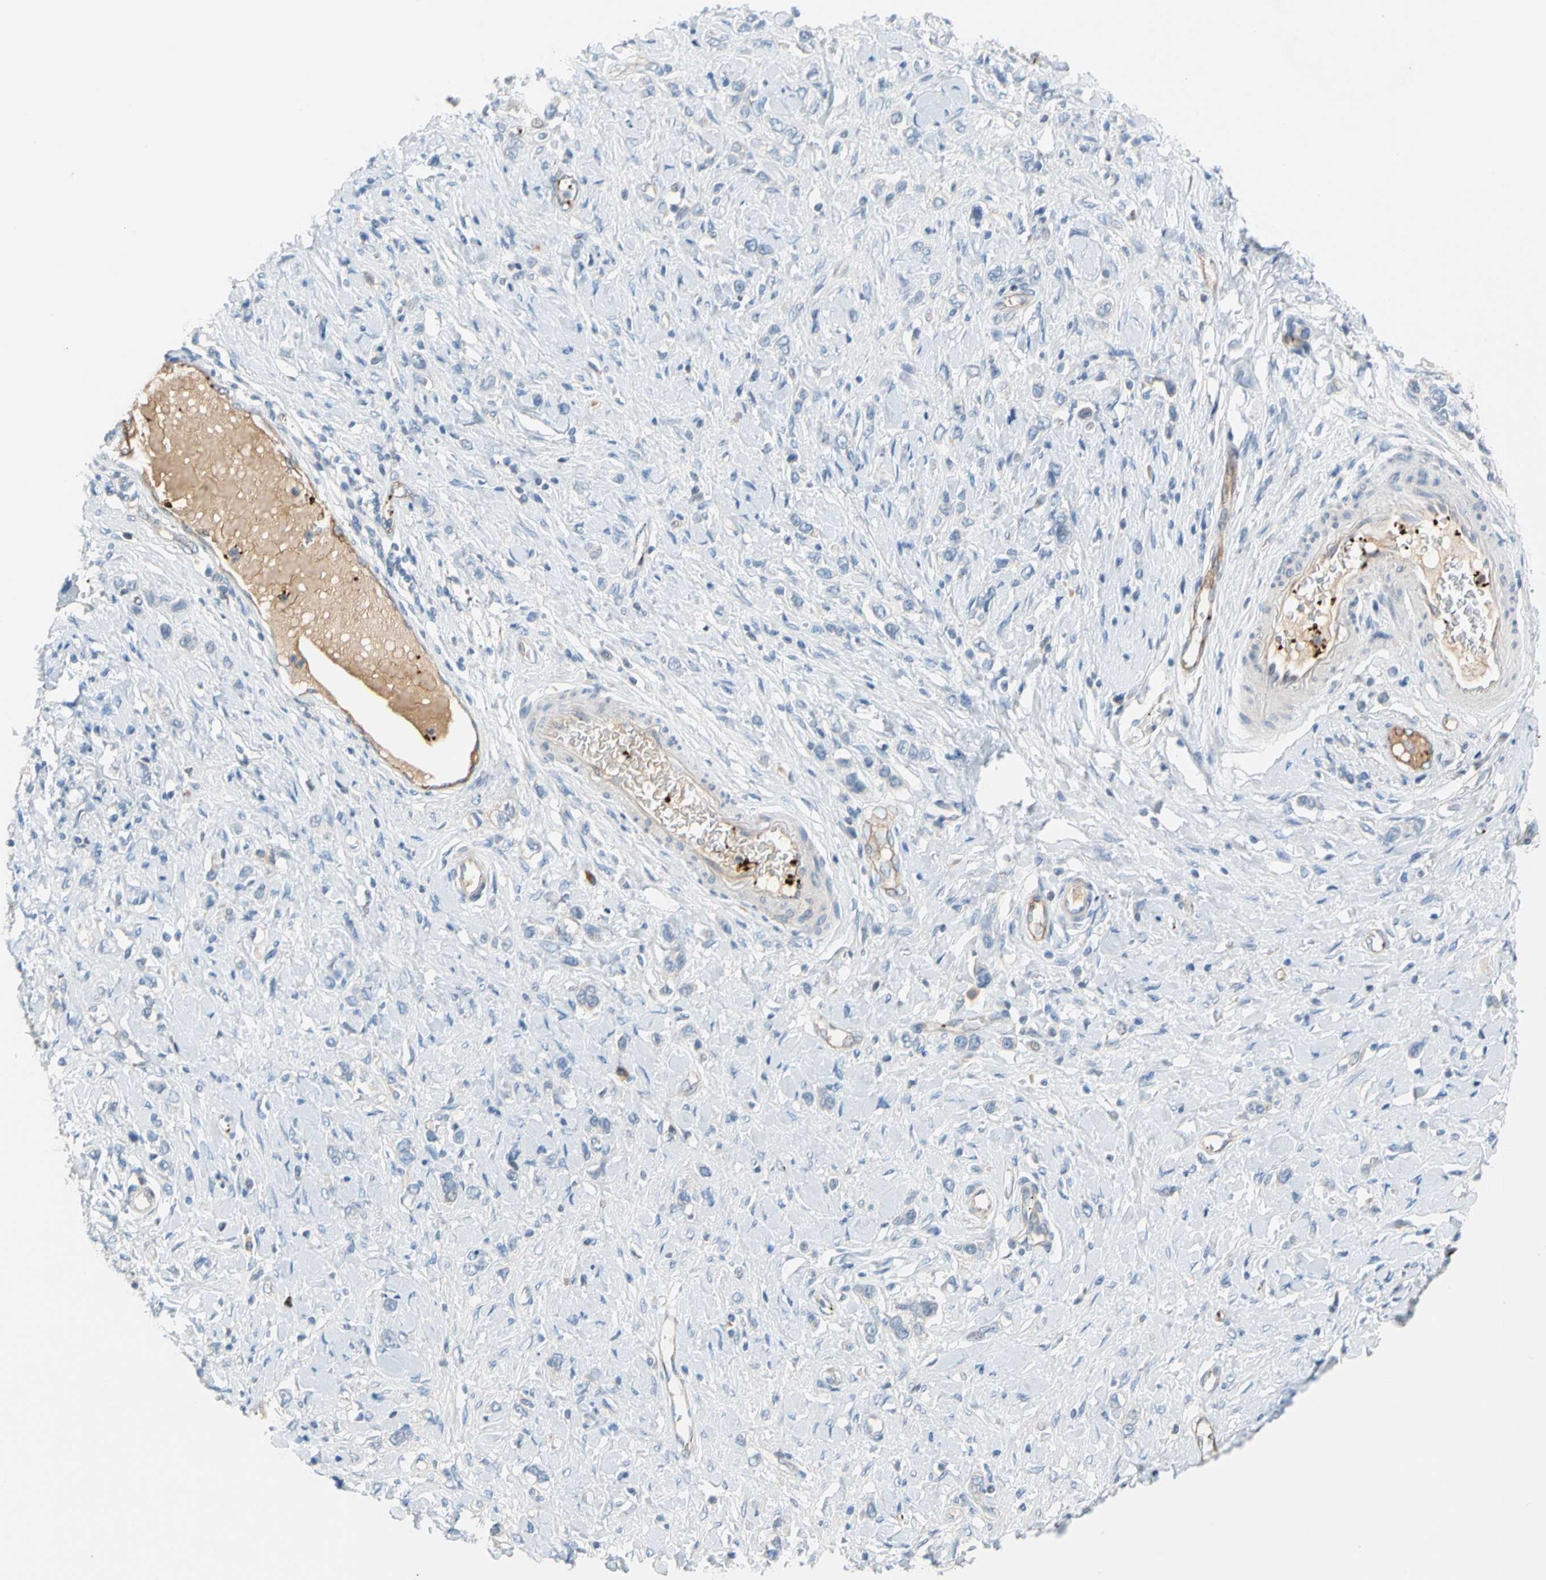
{"staining": {"intensity": "negative", "quantity": "none", "location": "none"}, "tissue": "stomach cancer", "cell_type": "Tumor cells", "image_type": "cancer", "snomed": [{"axis": "morphology", "description": "Normal tissue, NOS"}, {"axis": "morphology", "description": "Adenocarcinoma, NOS"}, {"axis": "topography", "description": "Stomach, upper"}, {"axis": "topography", "description": "Stomach"}], "caption": "Stomach cancer was stained to show a protein in brown. There is no significant expression in tumor cells.", "gene": "PPBP", "patient": {"sex": "female", "age": 65}}